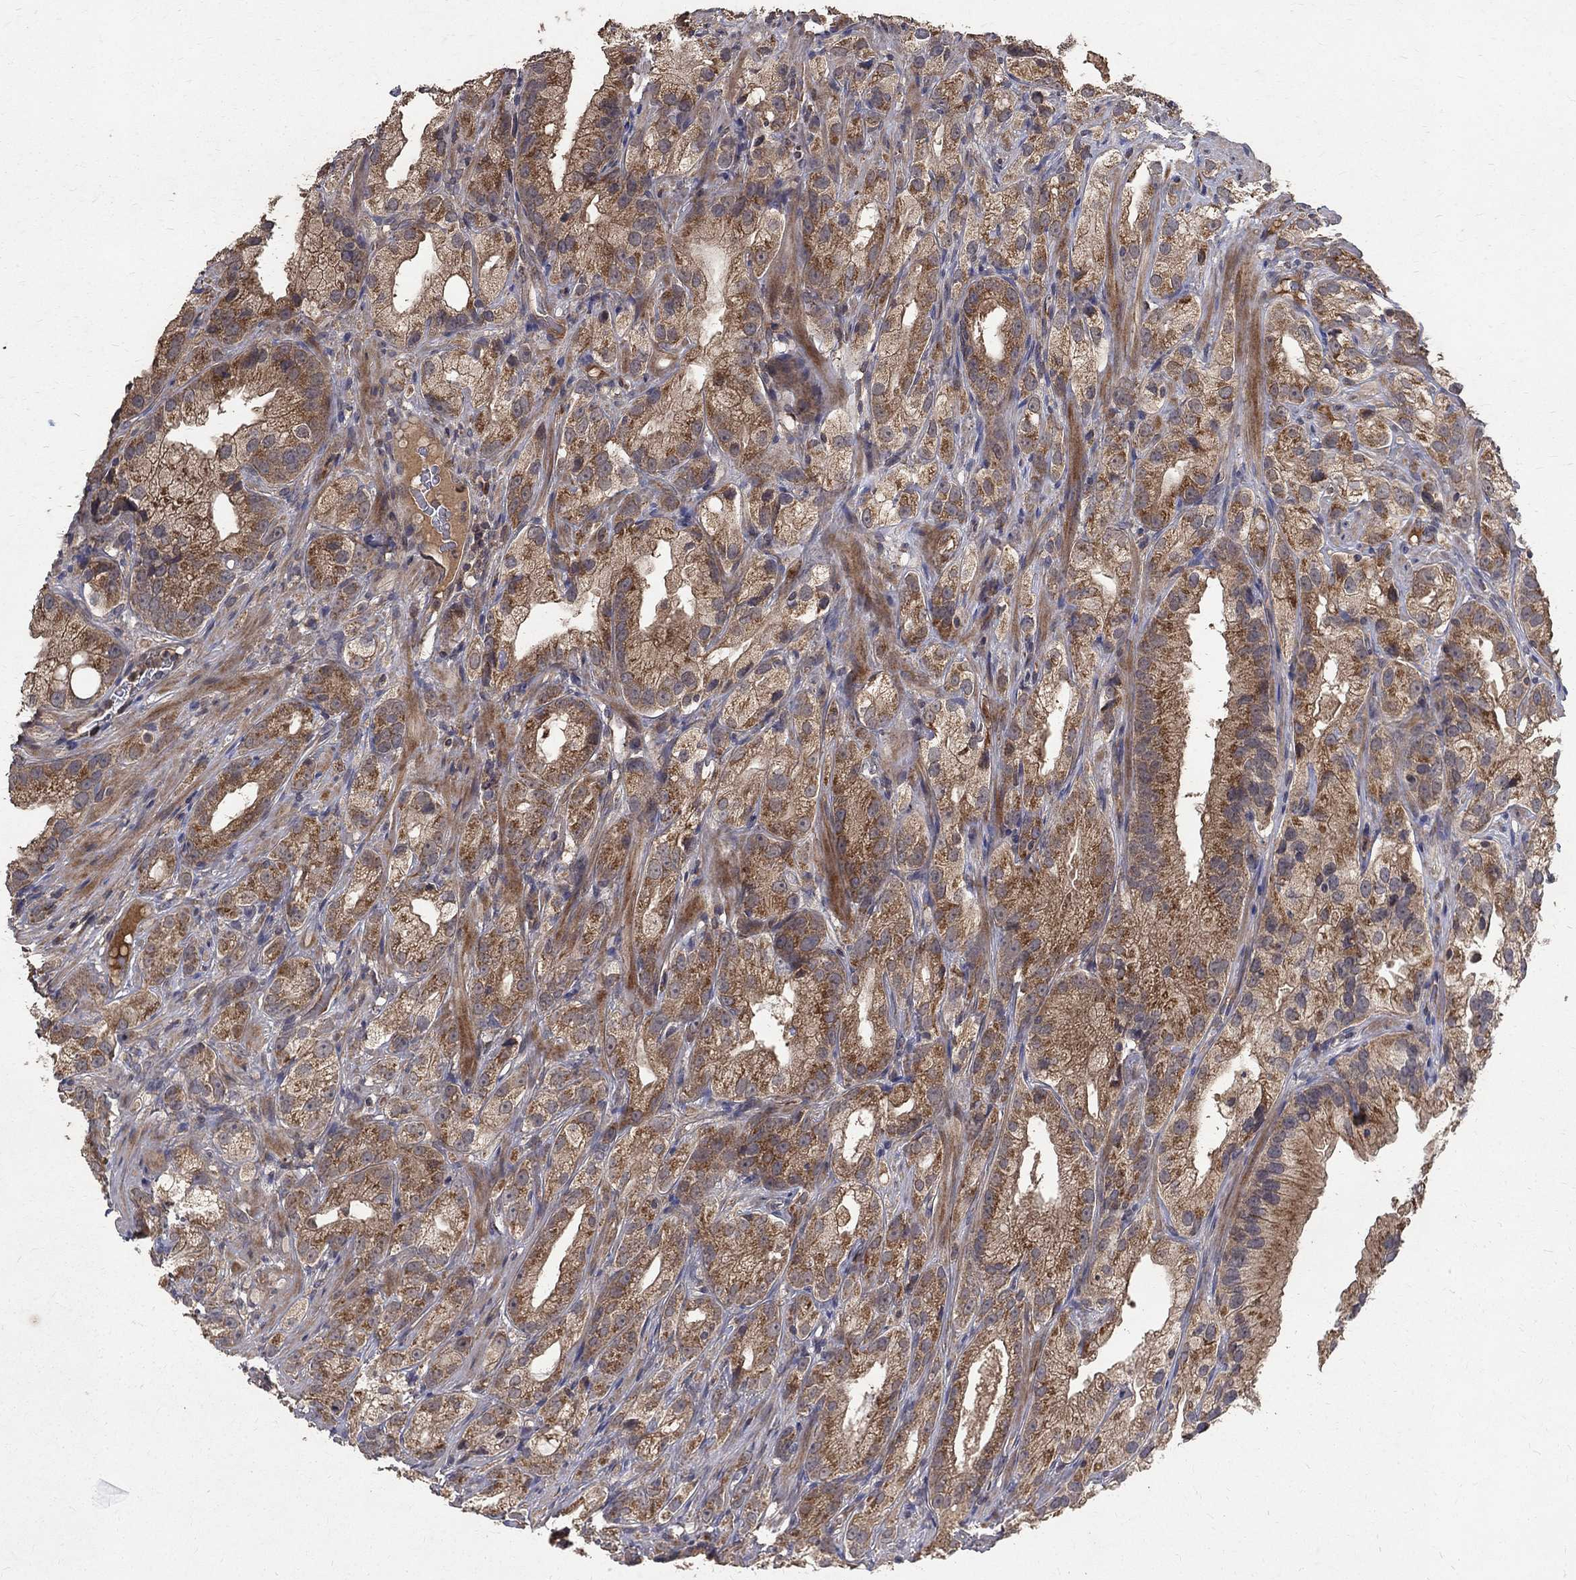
{"staining": {"intensity": "moderate", "quantity": "25%-75%", "location": "cytoplasmic/membranous"}, "tissue": "prostate cancer", "cell_type": "Tumor cells", "image_type": "cancer", "snomed": [{"axis": "morphology", "description": "Adenocarcinoma, High grade"}, {"axis": "topography", "description": "Prostate and seminal vesicle, NOS"}], "caption": "Protein staining of prostate cancer (adenocarcinoma (high-grade)) tissue displays moderate cytoplasmic/membranous staining in approximately 25%-75% of tumor cells.", "gene": "C17orf75", "patient": {"sex": "male", "age": 62}}